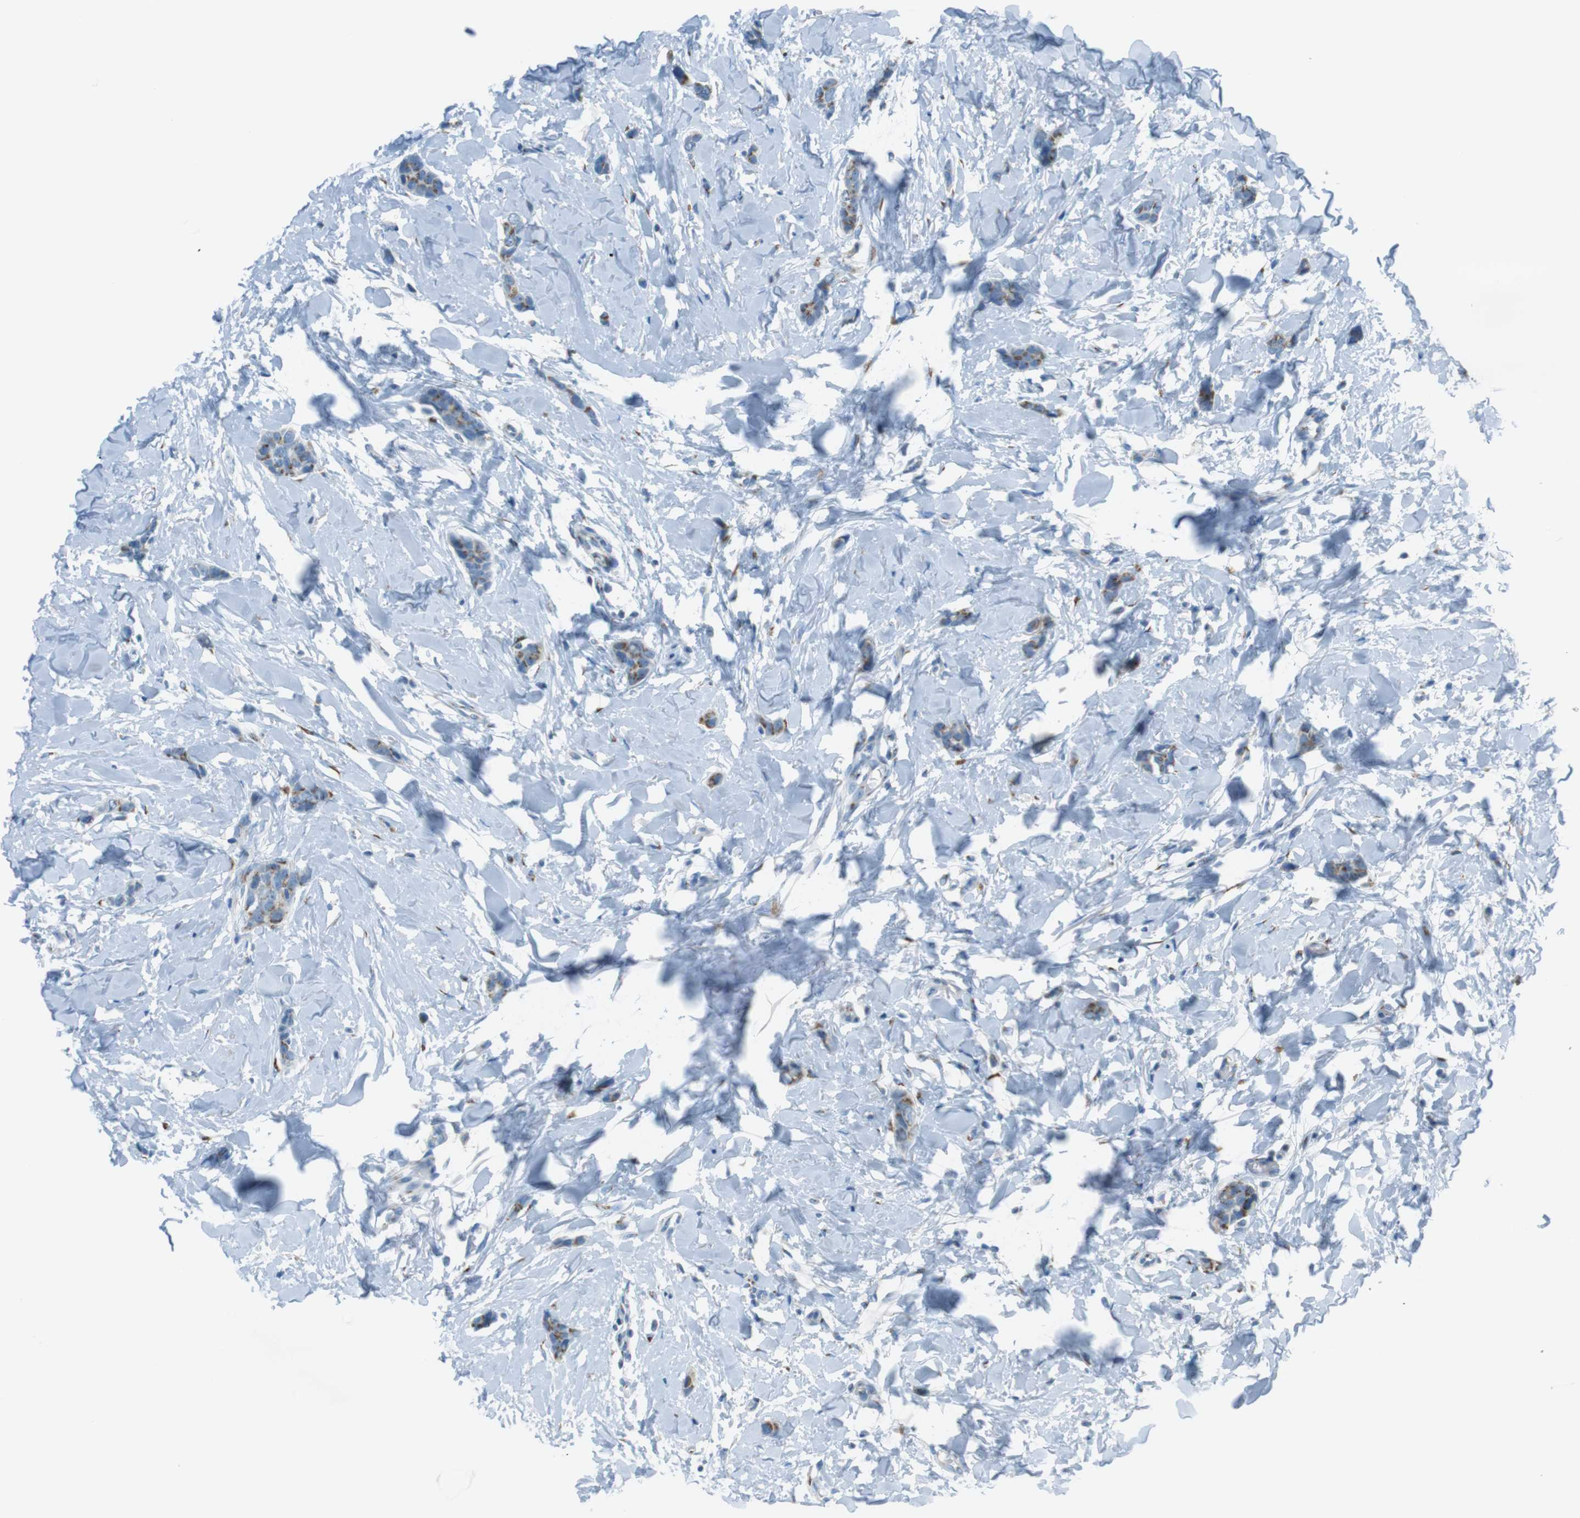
{"staining": {"intensity": "moderate", "quantity": "25%-75%", "location": "cytoplasmic/membranous"}, "tissue": "breast cancer", "cell_type": "Tumor cells", "image_type": "cancer", "snomed": [{"axis": "morphology", "description": "Lobular carcinoma"}, {"axis": "topography", "description": "Skin"}, {"axis": "topography", "description": "Breast"}], "caption": "Moderate cytoplasmic/membranous positivity is identified in approximately 25%-75% of tumor cells in breast cancer (lobular carcinoma).", "gene": "TXNDC15", "patient": {"sex": "female", "age": 46}}